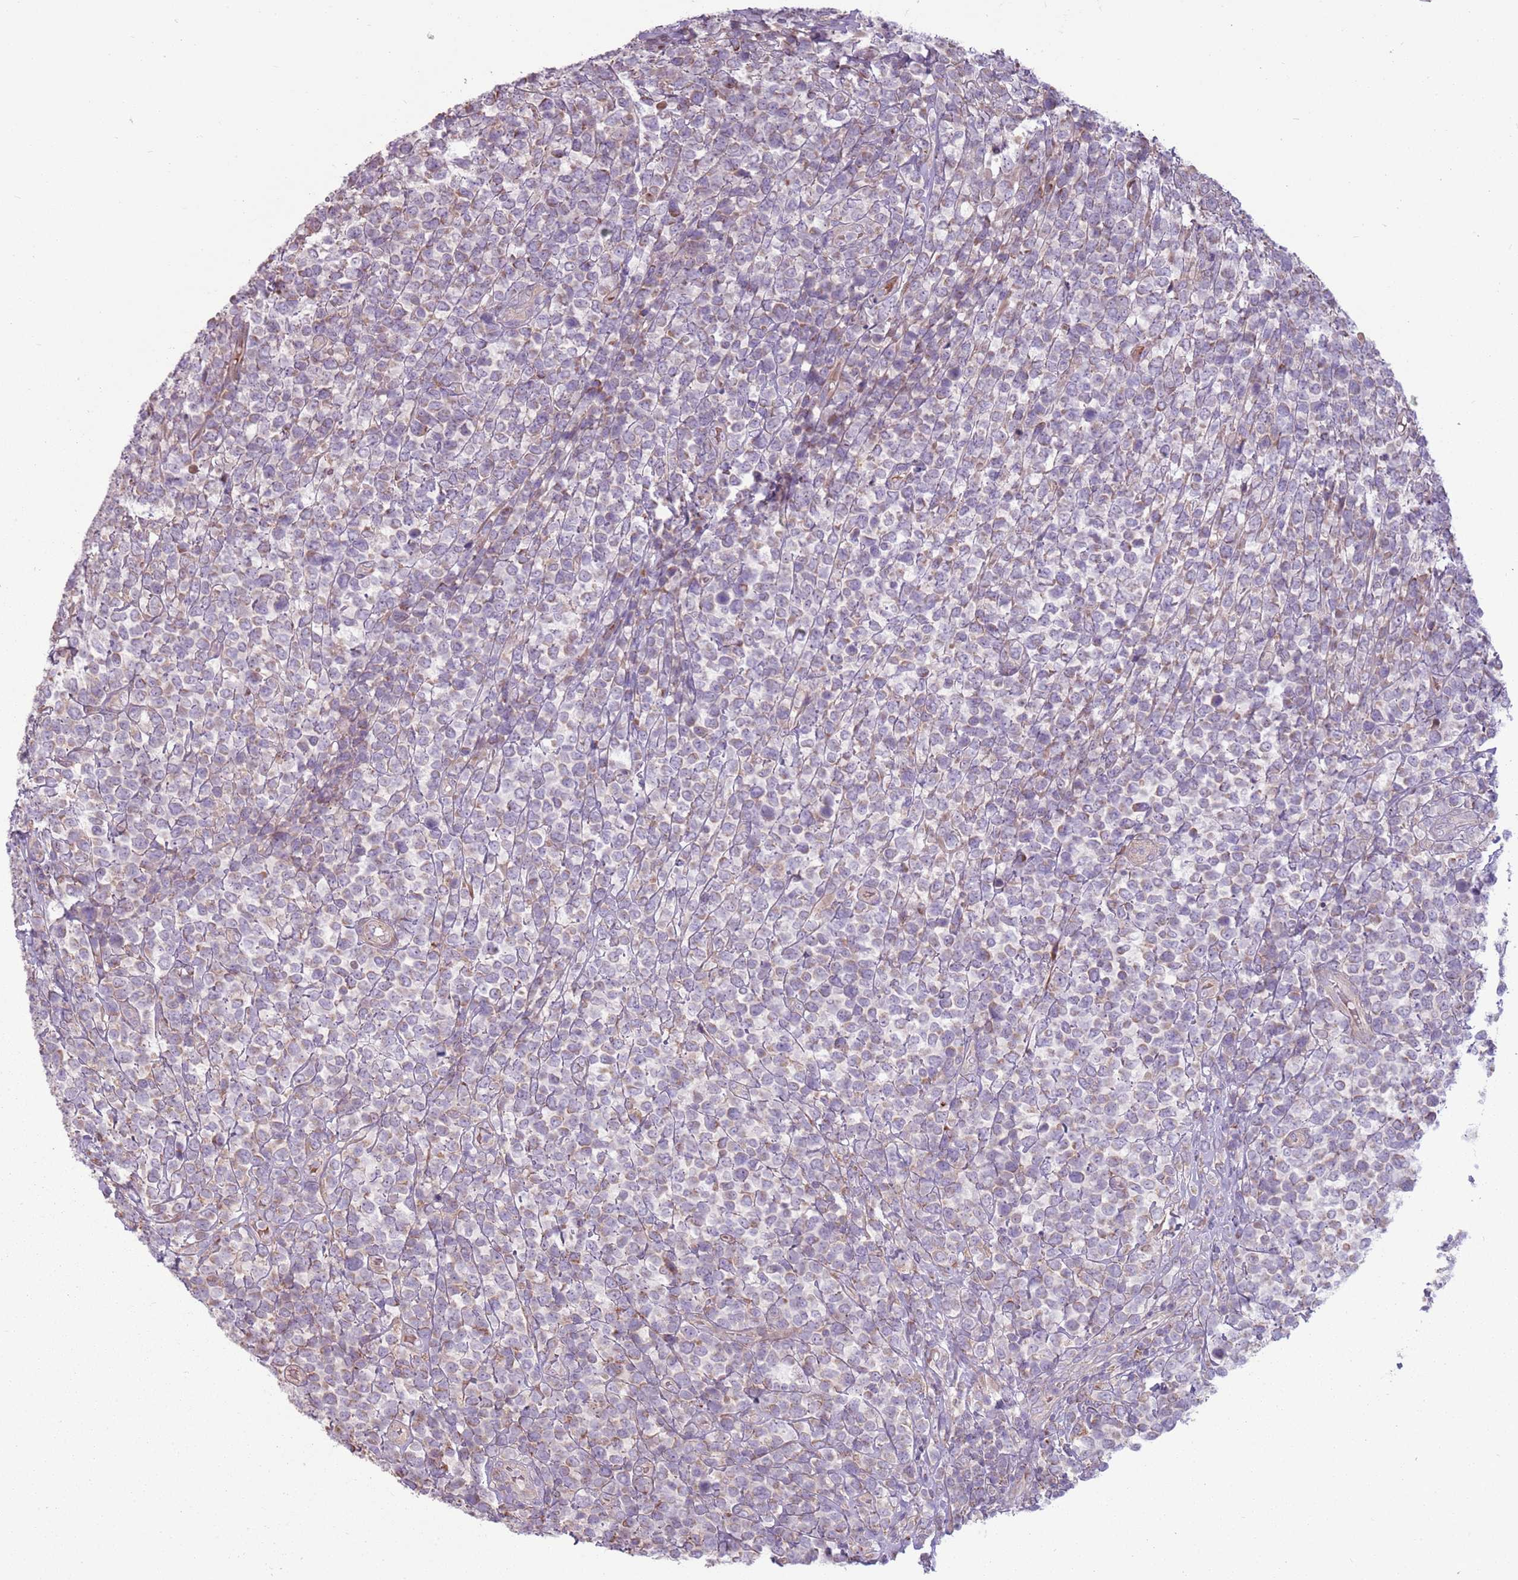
{"staining": {"intensity": "negative", "quantity": "none", "location": "none"}, "tissue": "lymphoma", "cell_type": "Tumor cells", "image_type": "cancer", "snomed": [{"axis": "morphology", "description": "Malignant lymphoma, non-Hodgkin's type, High grade"}, {"axis": "topography", "description": "Soft tissue"}], "caption": "There is no significant positivity in tumor cells of lymphoma.", "gene": "ZNF530", "patient": {"sex": "female", "age": 56}}